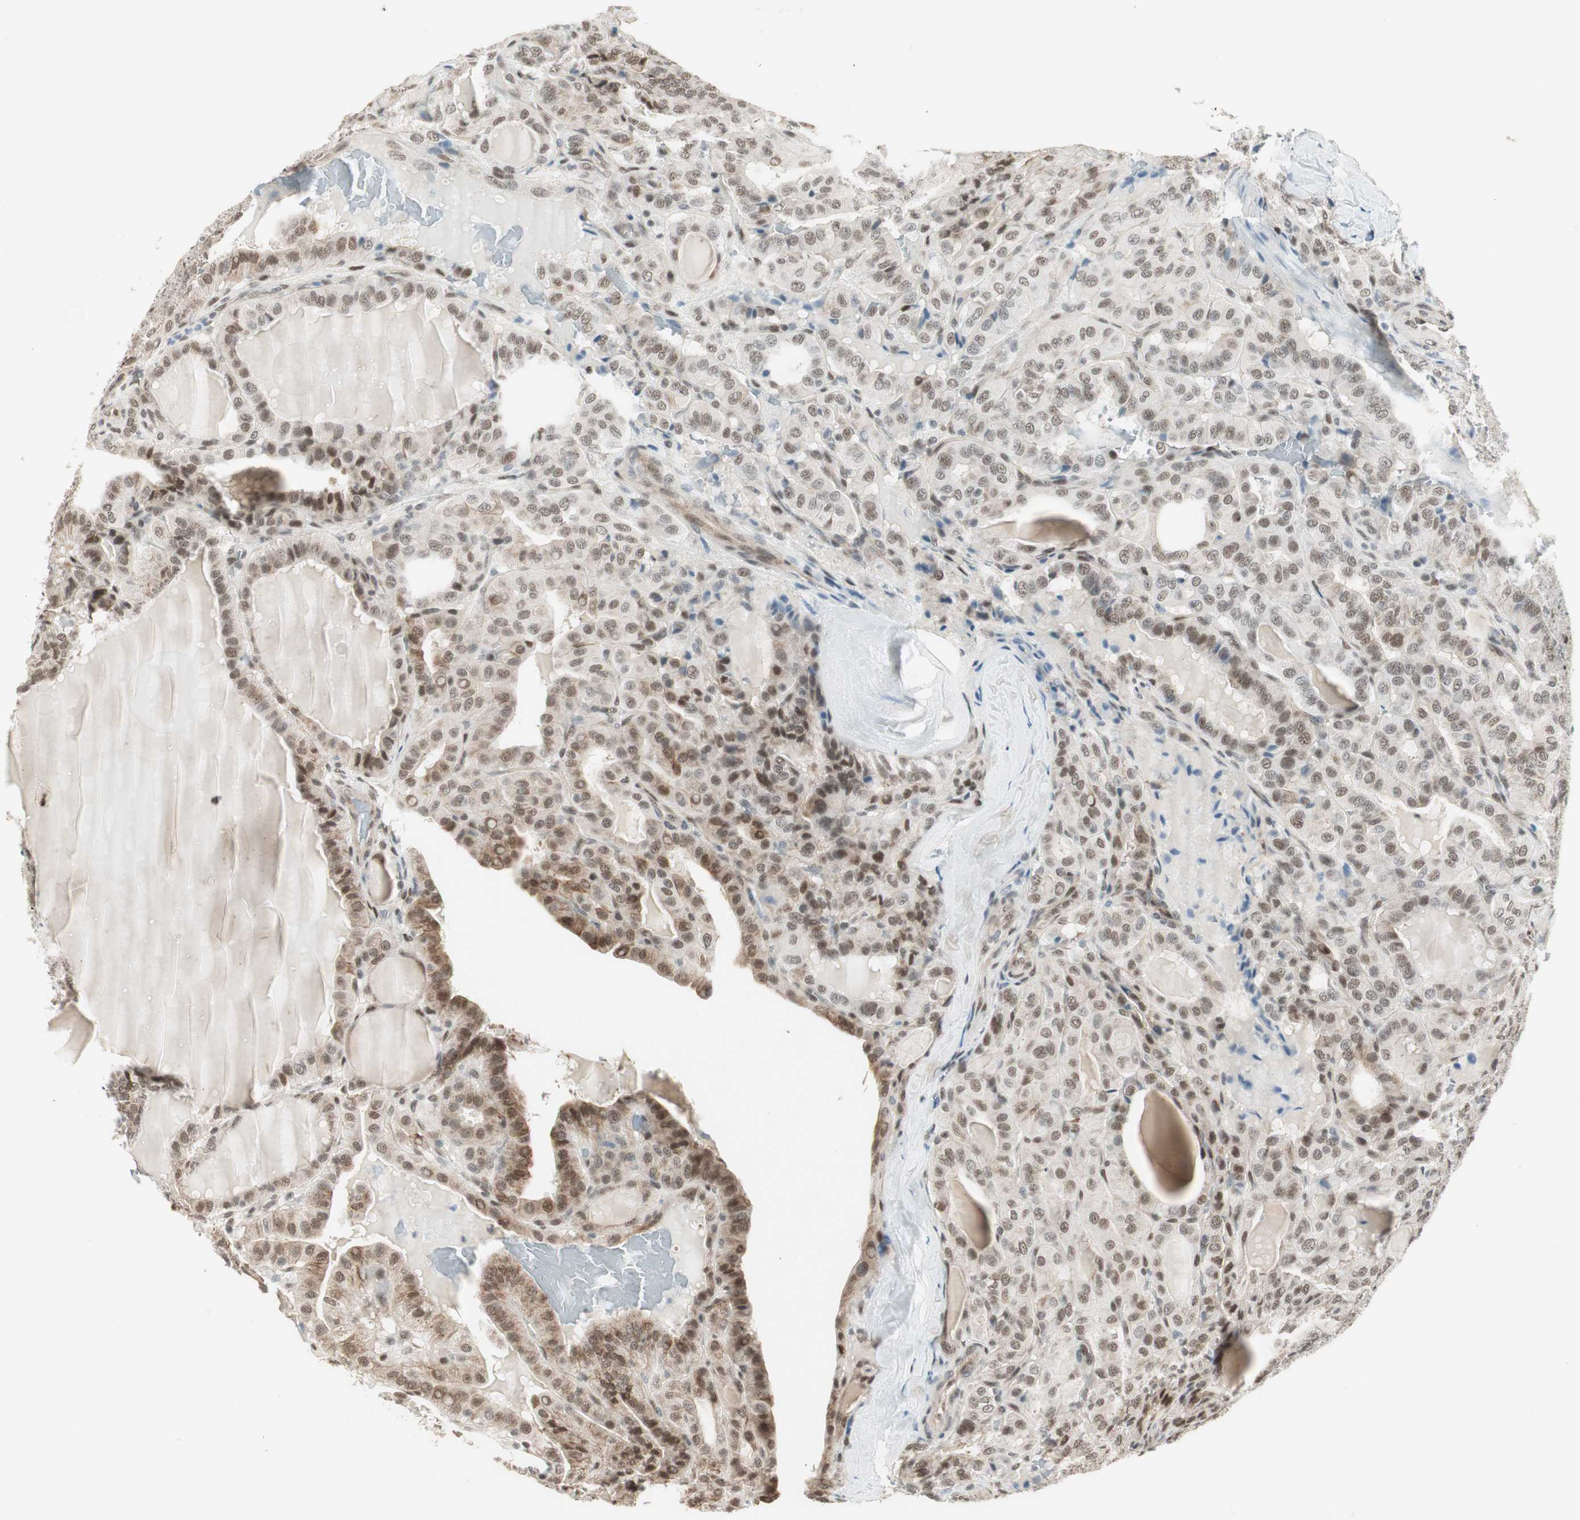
{"staining": {"intensity": "moderate", "quantity": ">75%", "location": "nuclear"}, "tissue": "thyroid cancer", "cell_type": "Tumor cells", "image_type": "cancer", "snomed": [{"axis": "morphology", "description": "Papillary adenocarcinoma, NOS"}, {"axis": "topography", "description": "Thyroid gland"}], "caption": "Immunohistochemistry of human thyroid cancer displays medium levels of moderate nuclear positivity in about >75% of tumor cells.", "gene": "ZBTB17", "patient": {"sex": "male", "age": 77}}